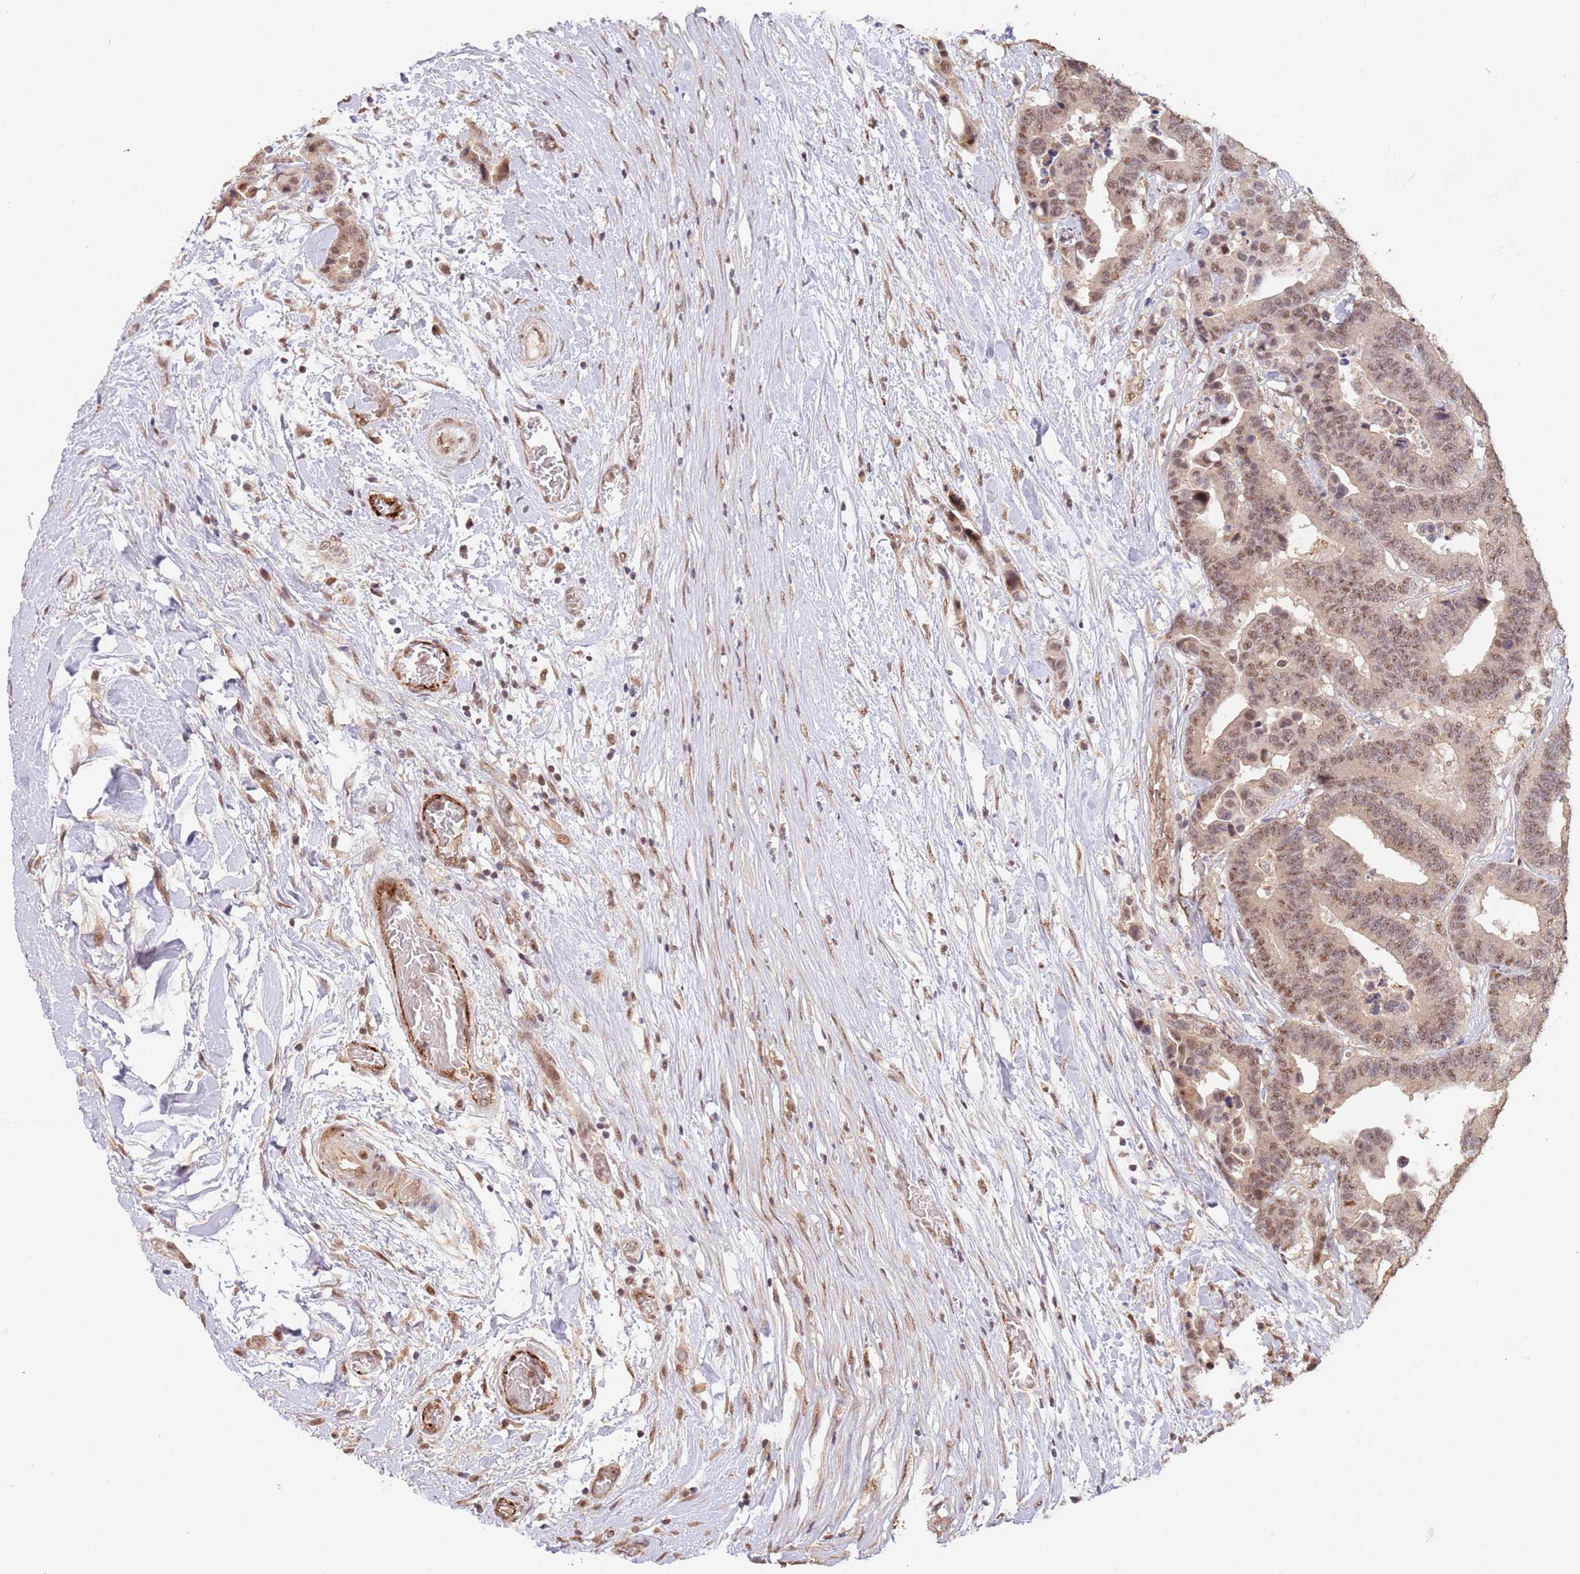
{"staining": {"intensity": "moderate", "quantity": "25%-75%", "location": "nuclear"}, "tissue": "colorectal cancer", "cell_type": "Tumor cells", "image_type": "cancer", "snomed": [{"axis": "morphology", "description": "Adenocarcinoma, NOS"}, {"axis": "topography", "description": "Colon"}], "caption": "Colorectal adenocarcinoma tissue exhibits moderate nuclear expression in about 25%-75% of tumor cells, visualized by immunohistochemistry.", "gene": "RFXANK", "patient": {"sex": "male", "age": 82}}